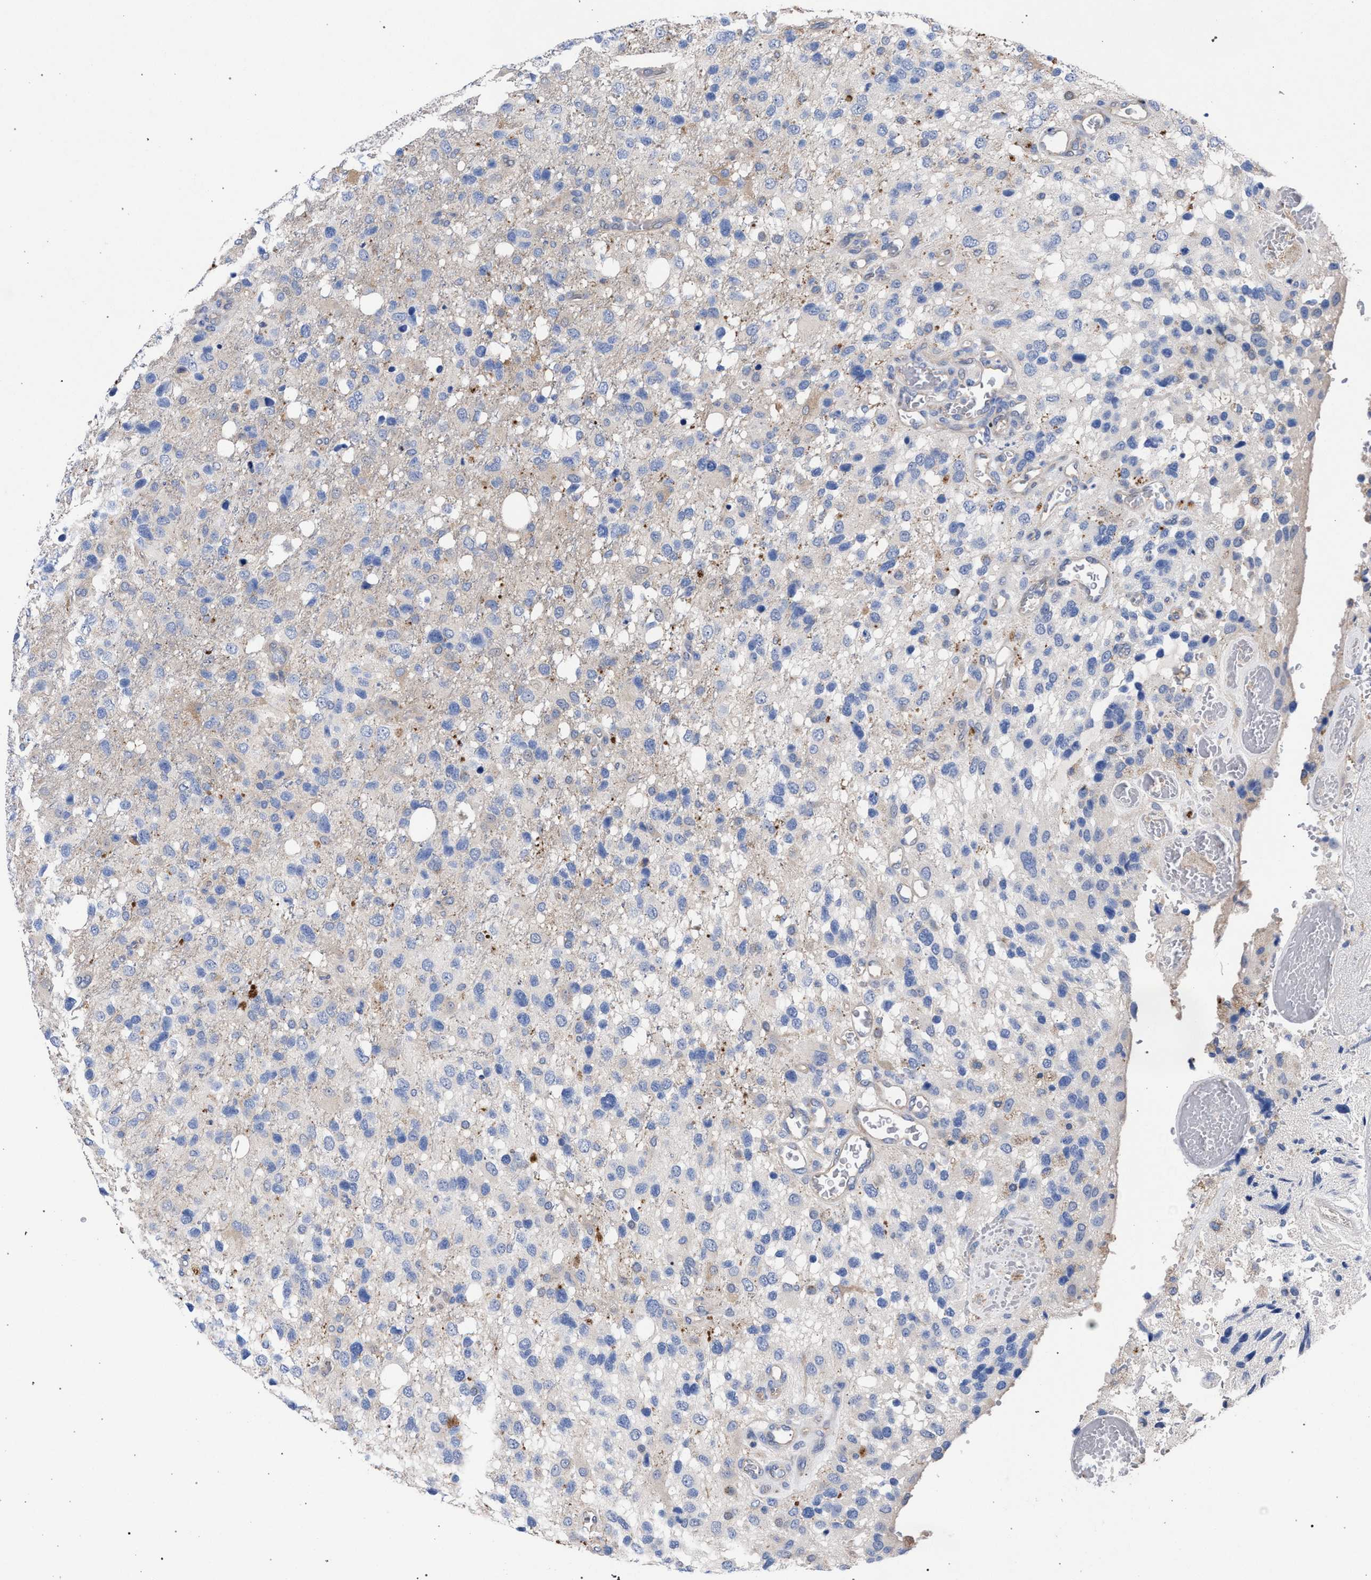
{"staining": {"intensity": "negative", "quantity": "none", "location": "none"}, "tissue": "glioma", "cell_type": "Tumor cells", "image_type": "cancer", "snomed": [{"axis": "morphology", "description": "Glioma, malignant, High grade"}, {"axis": "topography", "description": "Brain"}], "caption": "Protein analysis of glioma demonstrates no significant expression in tumor cells.", "gene": "GMPR", "patient": {"sex": "female", "age": 58}}